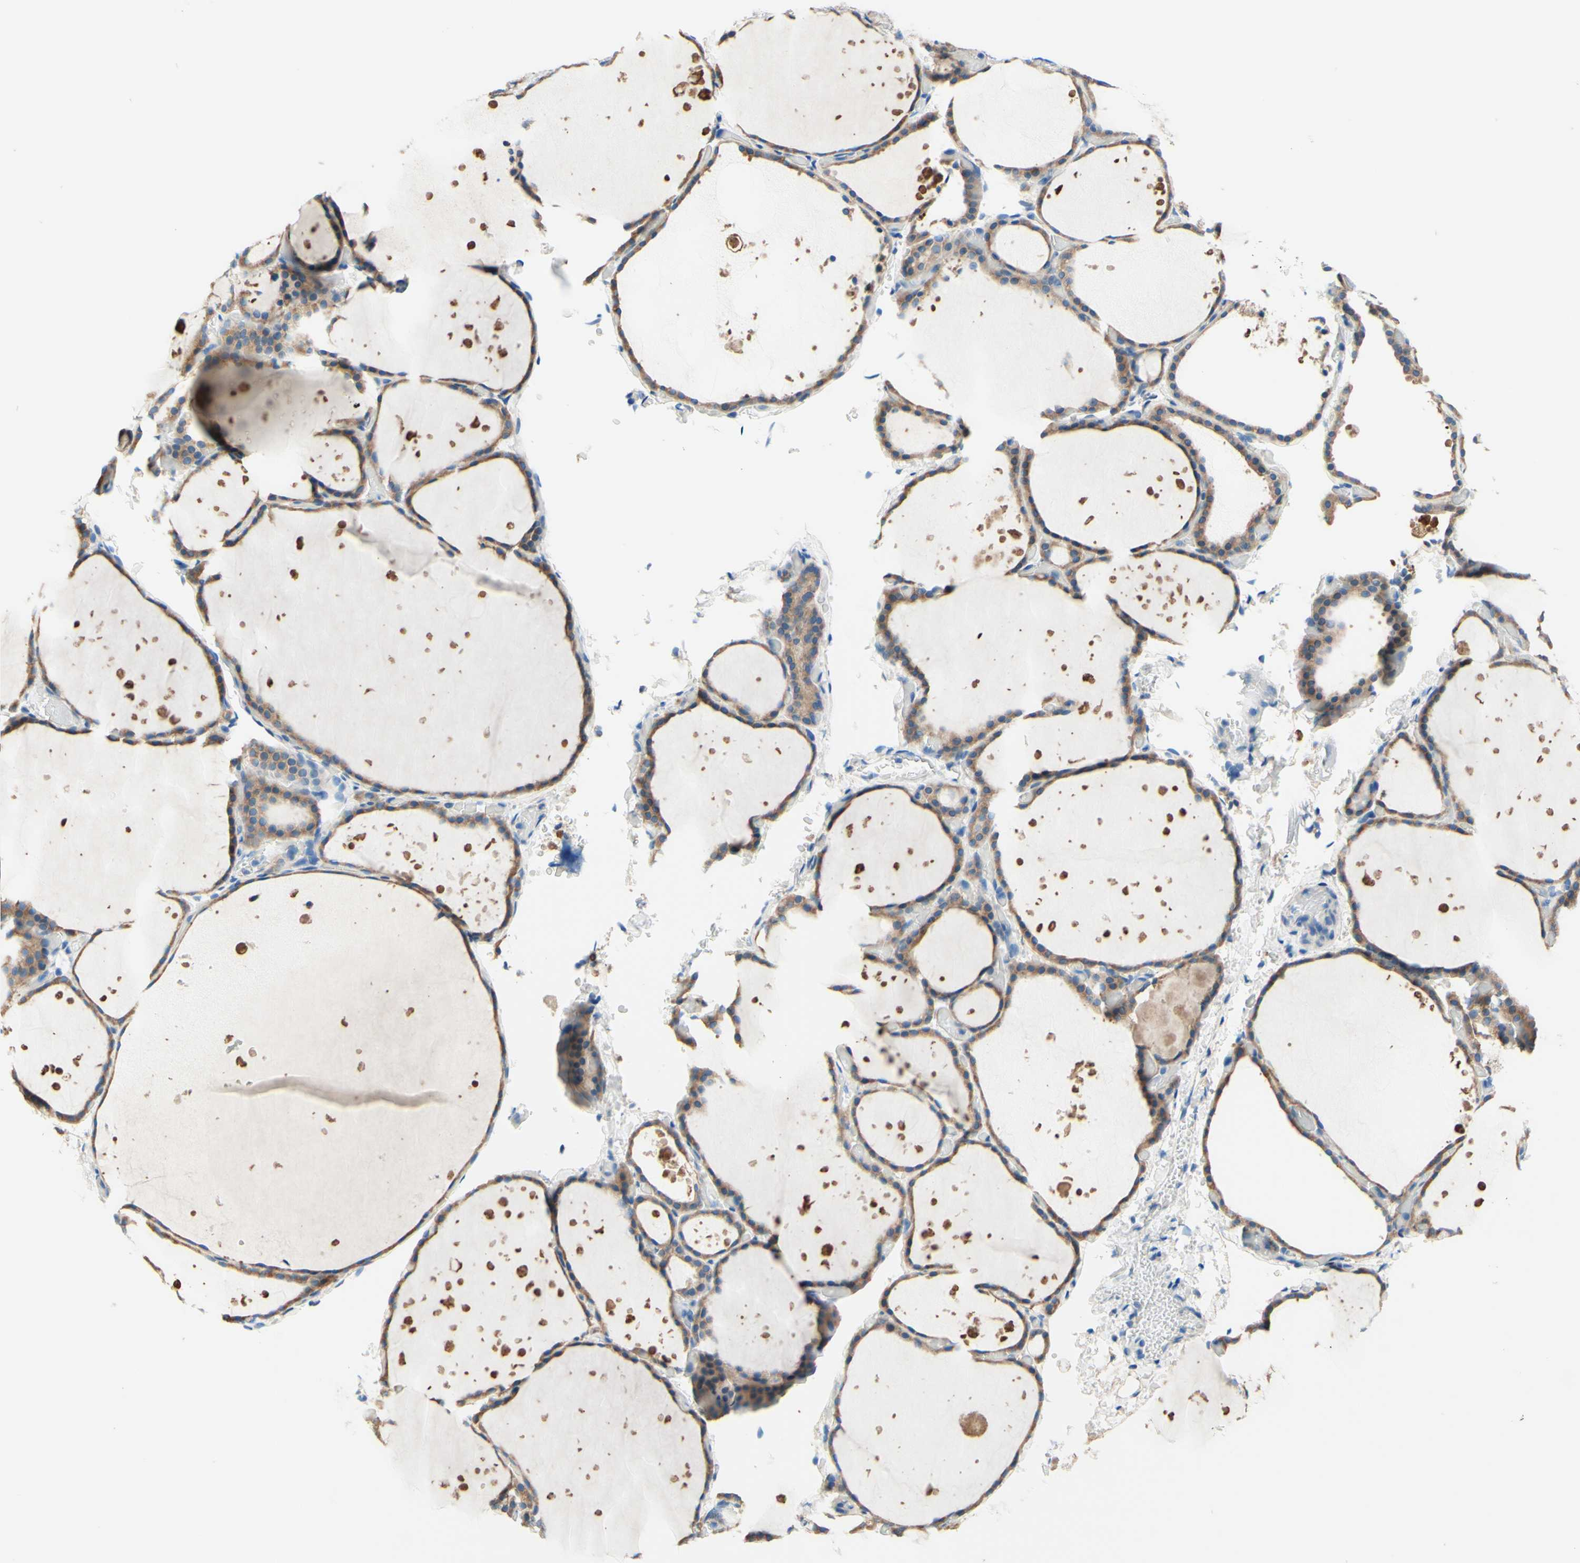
{"staining": {"intensity": "weak", "quantity": ">75%", "location": "cytoplasmic/membranous"}, "tissue": "thyroid gland", "cell_type": "Glandular cells", "image_type": "normal", "snomed": [{"axis": "morphology", "description": "Normal tissue, NOS"}, {"axis": "topography", "description": "Thyroid gland"}], "caption": "Immunohistochemical staining of unremarkable human thyroid gland reveals low levels of weak cytoplasmic/membranous expression in approximately >75% of glandular cells. (IHC, brightfield microscopy, high magnification).", "gene": "PASD1", "patient": {"sex": "female", "age": 44}}